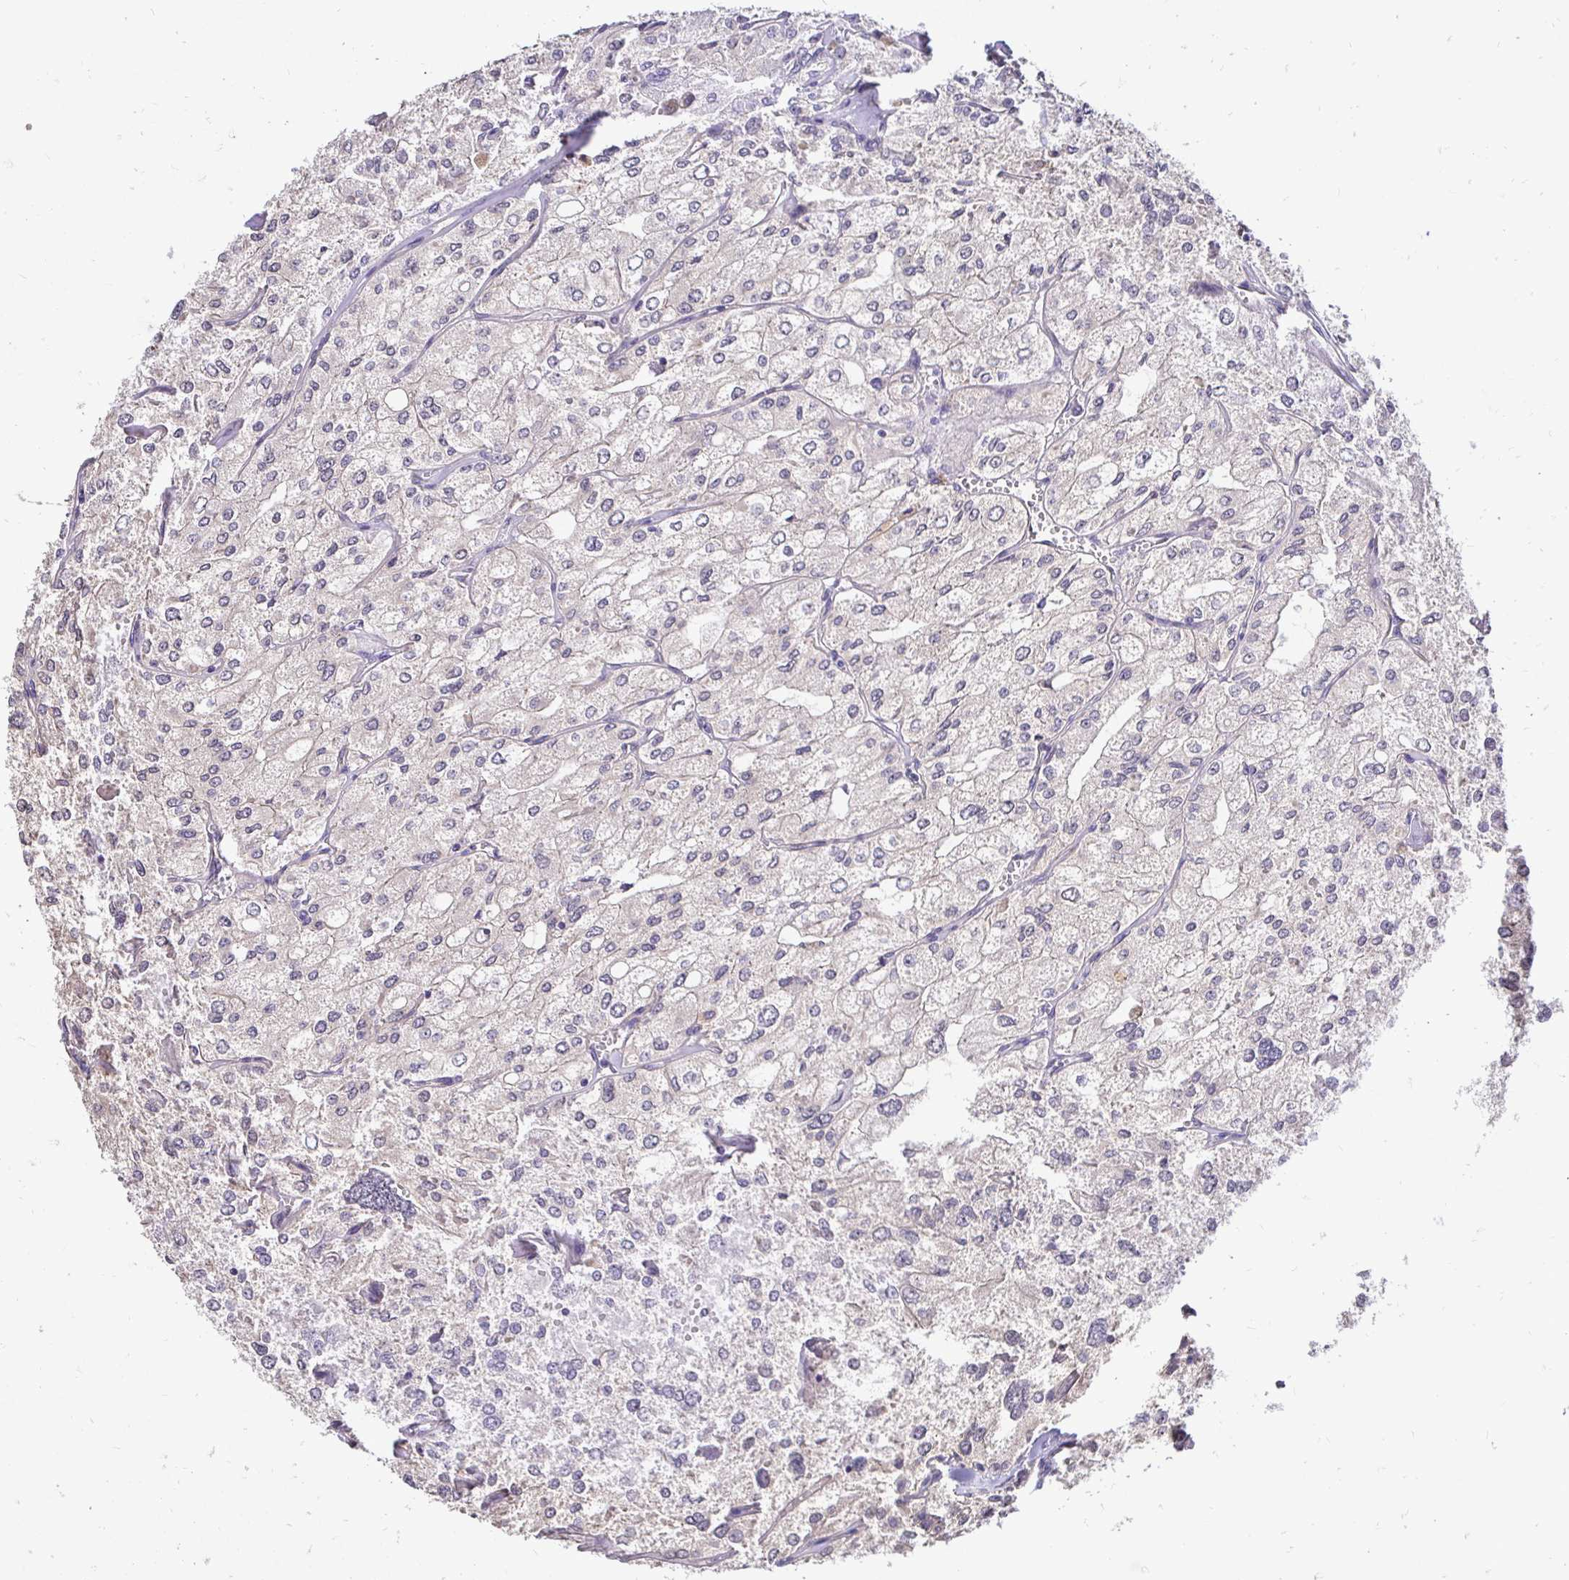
{"staining": {"intensity": "negative", "quantity": "none", "location": "none"}, "tissue": "renal cancer", "cell_type": "Tumor cells", "image_type": "cancer", "snomed": [{"axis": "morphology", "description": "Adenocarcinoma, NOS"}, {"axis": "topography", "description": "Kidney"}], "caption": "Renal cancer was stained to show a protein in brown. There is no significant staining in tumor cells.", "gene": "SLC9A1", "patient": {"sex": "female", "age": 70}}